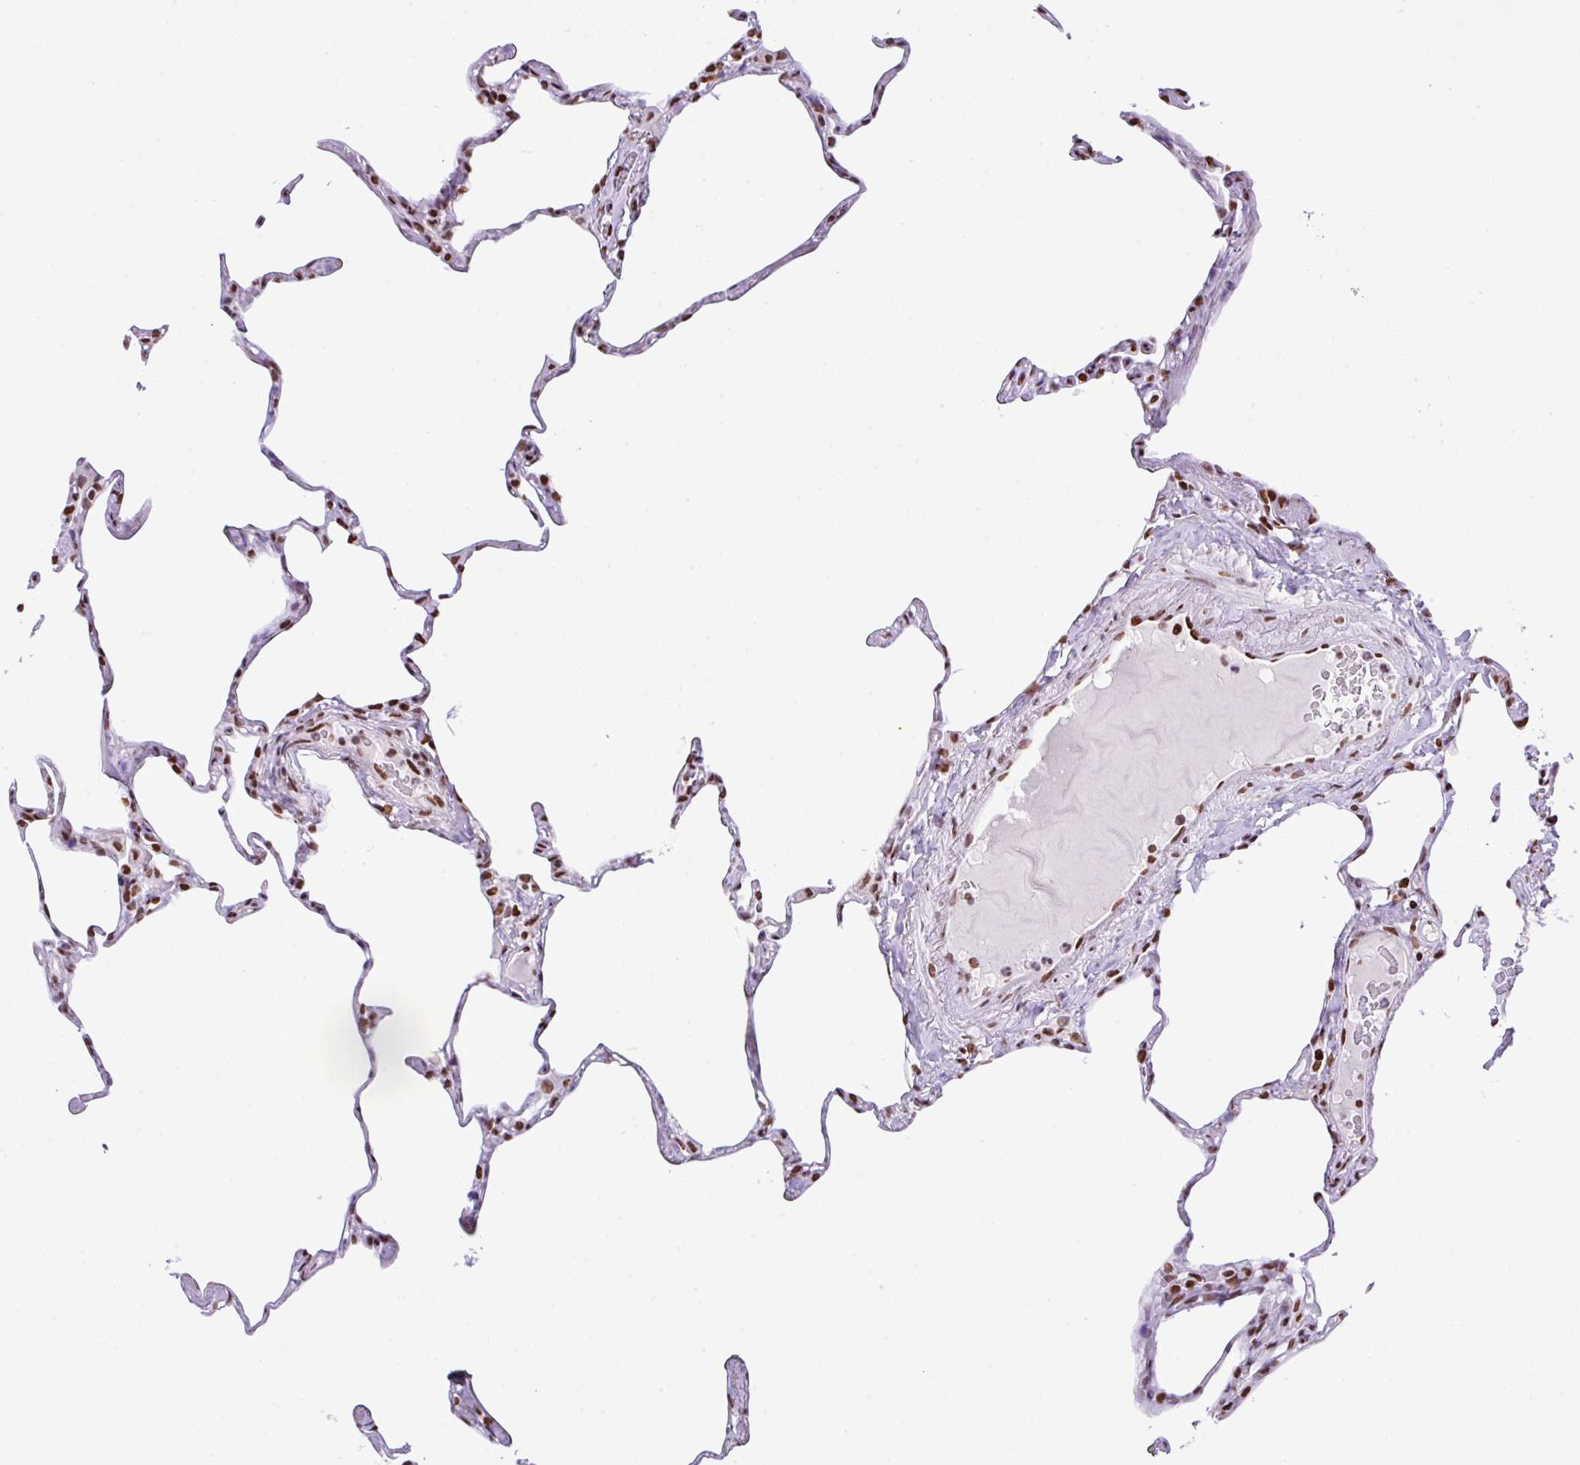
{"staining": {"intensity": "moderate", "quantity": ">75%", "location": "nuclear"}, "tissue": "lung", "cell_type": "Alveolar cells", "image_type": "normal", "snomed": [{"axis": "morphology", "description": "Normal tissue, NOS"}, {"axis": "topography", "description": "Lung"}], "caption": "A micrograph showing moderate nuclear staining in about >75% of alveolar cells in benign lung, as visualized by brown immunohistochemical staining.", "gene": "RARG", "patient": {"sex": "male", "age": 65}}